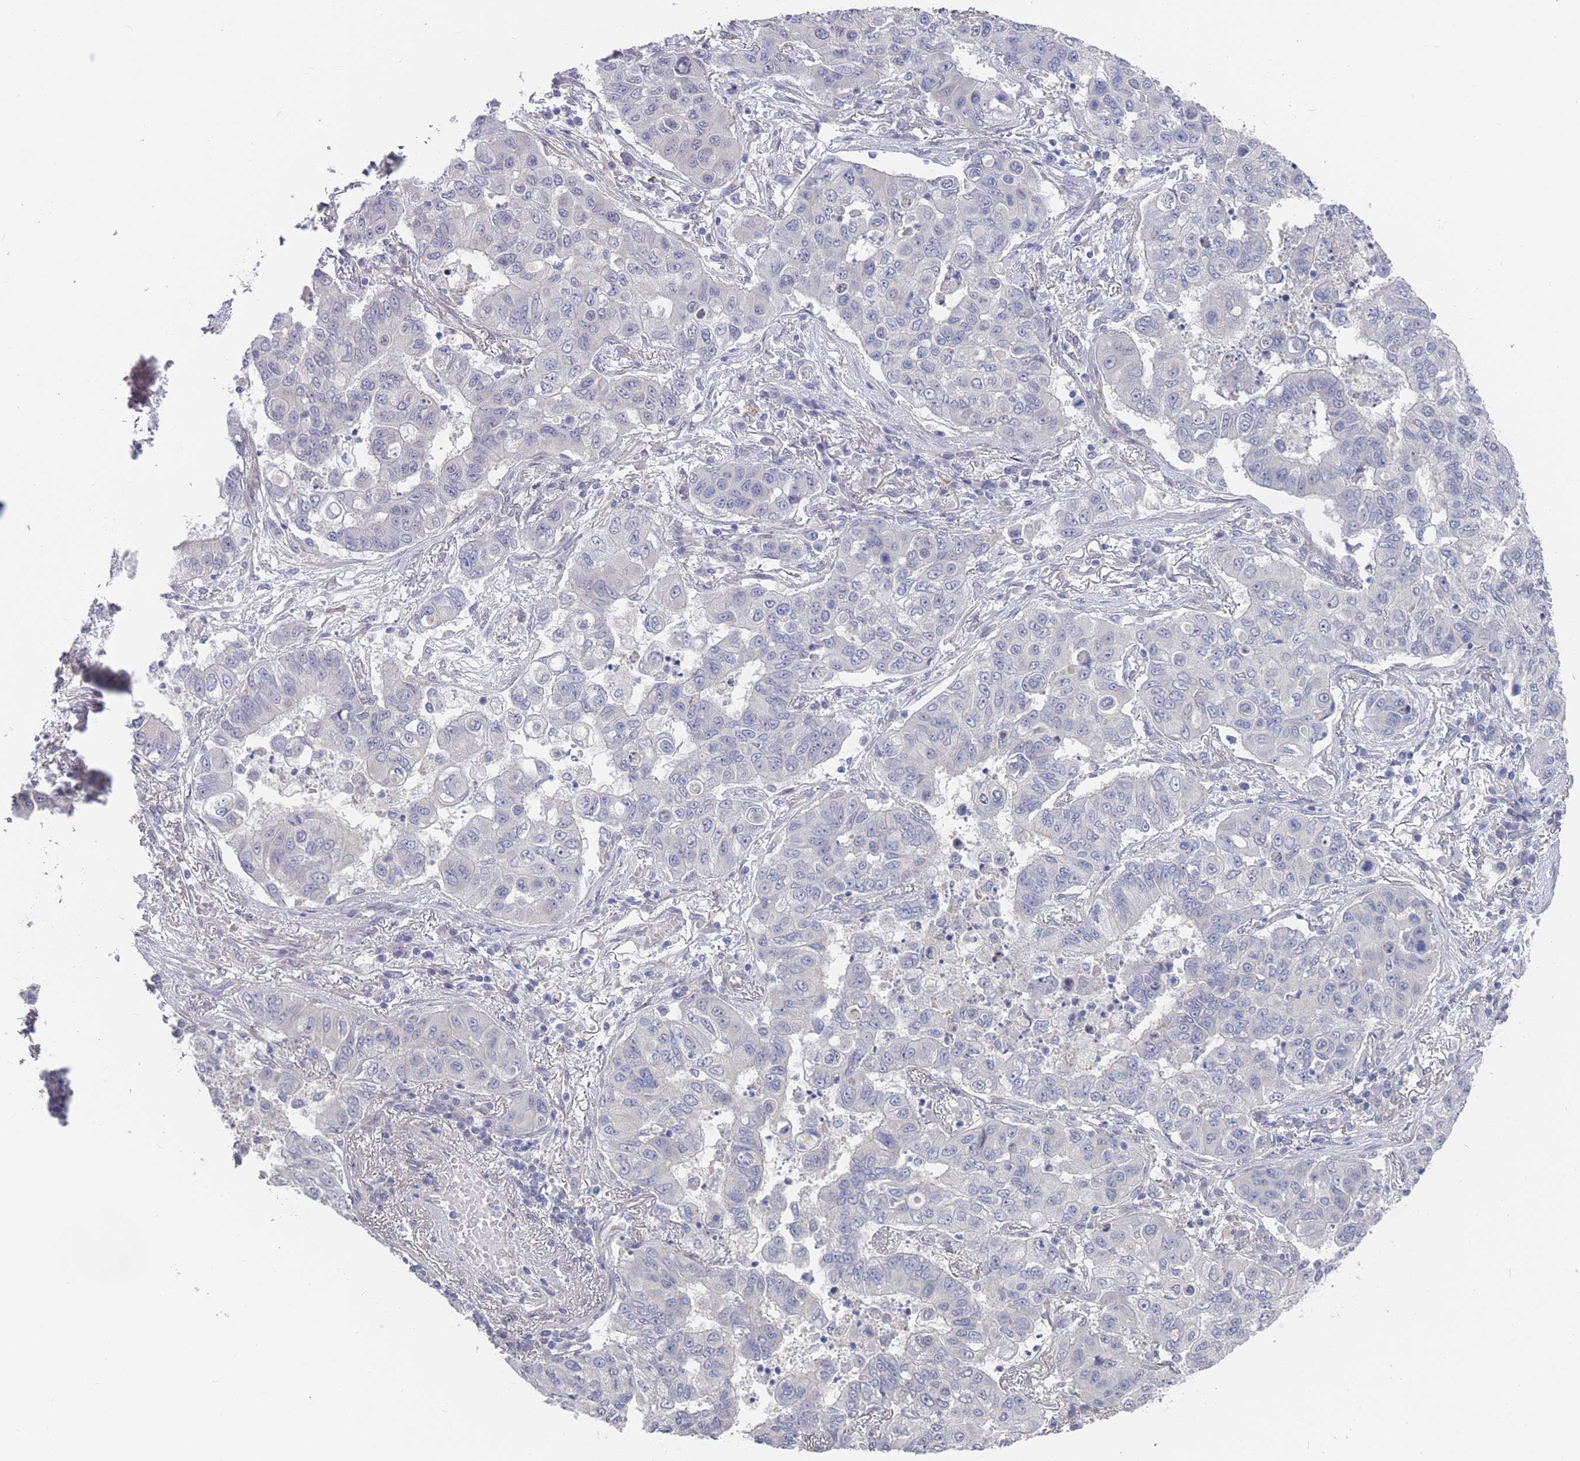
{"staining": {"intensity": "negative", "quantity": "none", "location": "none"}, "tissue": "lung cancer", "cell_type": "Tumor cells", "image_type": "cancer", "snomed": [{"axis": "morphology", "description": "Squamous cell carcinoma, NOS"}, {"axis": "topography", "description": "Lung"}], "caption": "Histopathology image shows no significant protein positivity in tumor cells of lung cancer (squamous cell carcinoma).", "gene": "SLC1A6", "patient": {"sex": "male", "age": 74}}